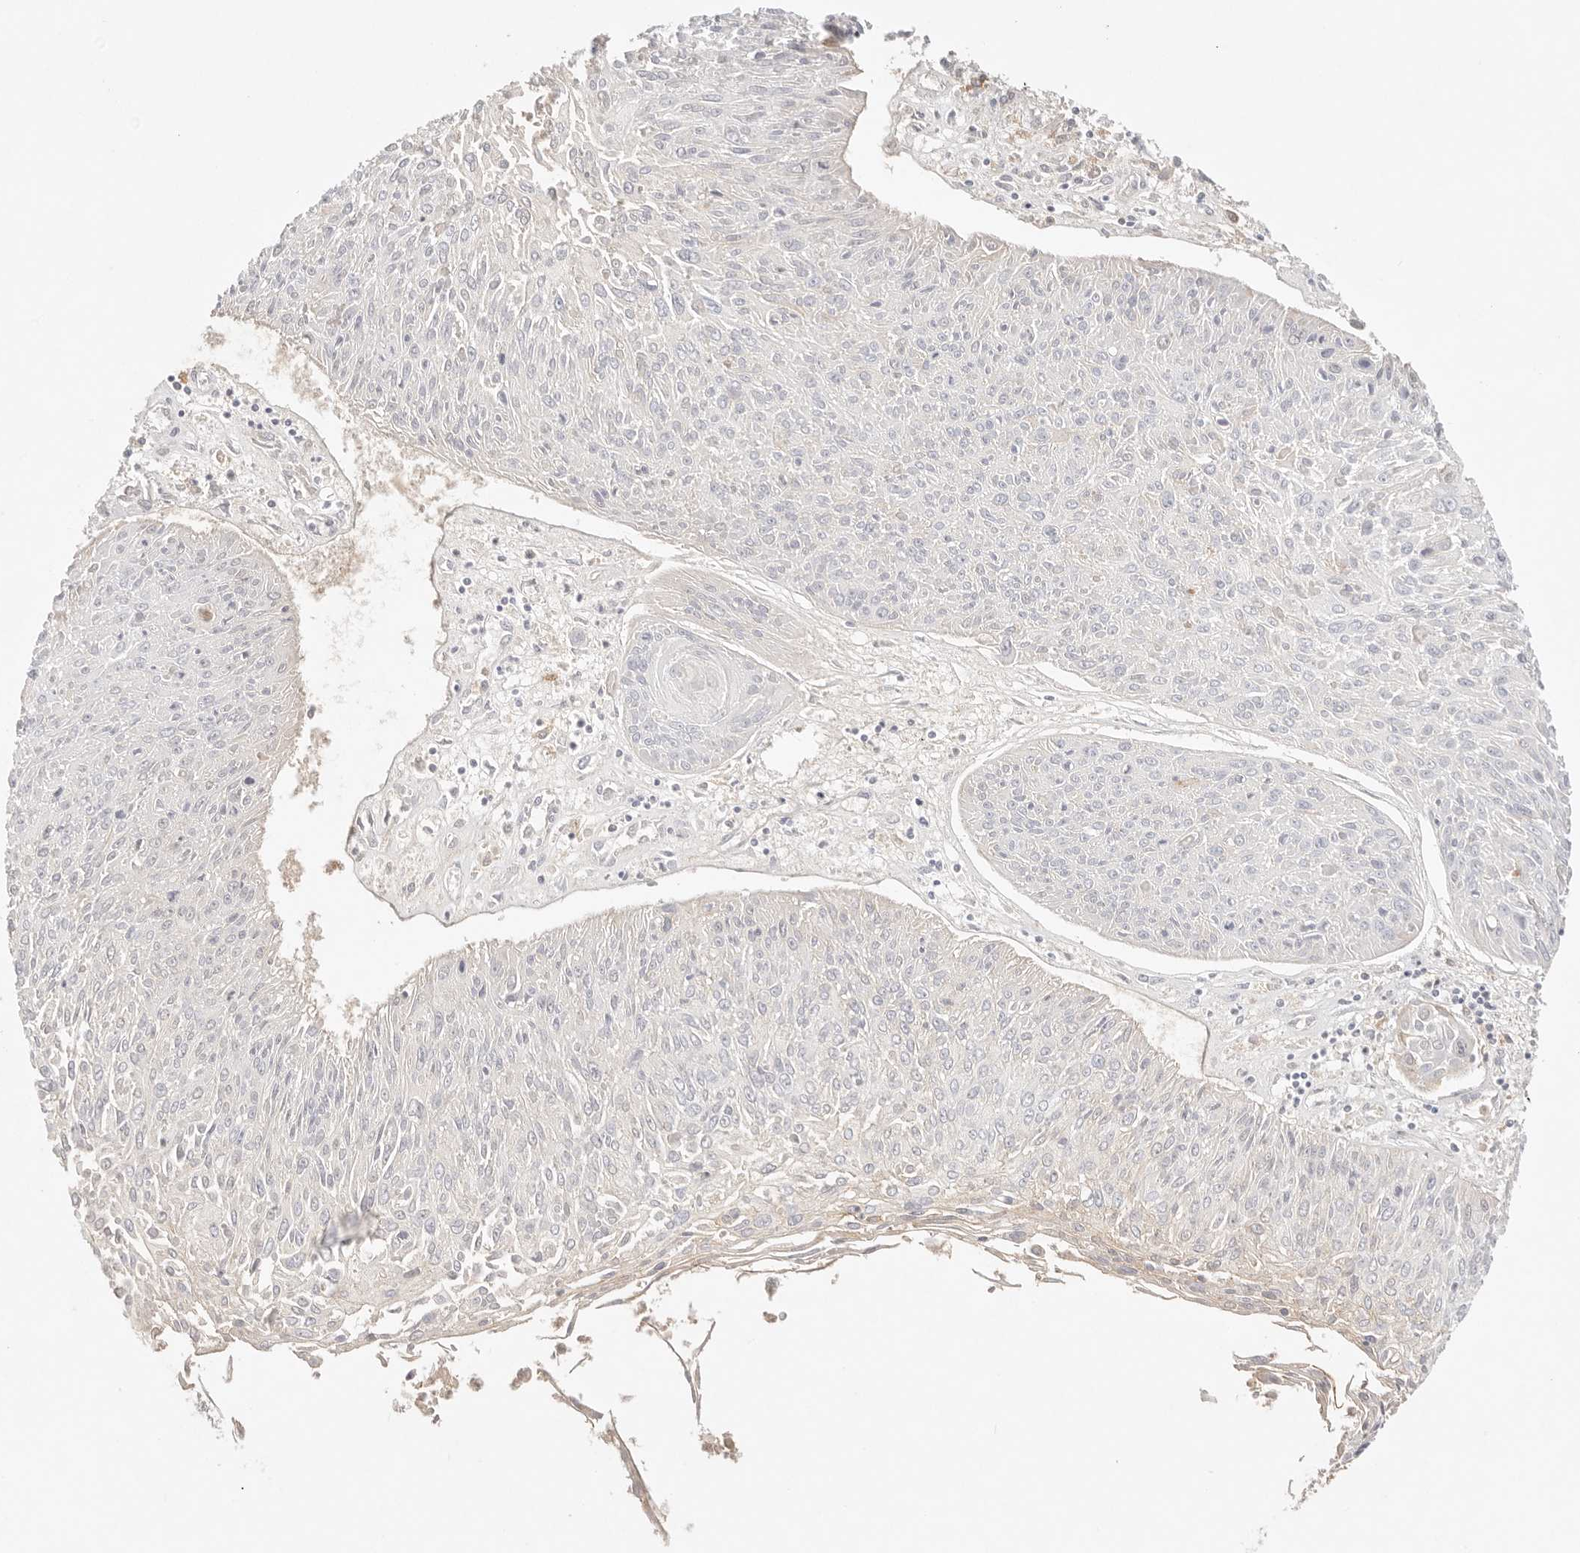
{"staining": {"intensity": "negative", "quantity": "none", "location": "none"}, "tissue": "cervical cancer", "cell_type": "Tumor cells", "image_type": "cancer", "snomed": [{"axis": "morphology", "description": "Squamous cell carcinoma, NOS"}, {"axis": "topography", "description": "Cervix"}], "caption": "Cervical cancer (squamous cell carcinoma) was stained to show a protein in brown. There is no significant staining in tumor cells. The staining was performed using DAB (3,3'-diaminobenzidine) to visualize the protein expression in brown, while the nuclei were stained in blue with hematoxylin (Magnification: 20x).", "gene": "CEP120", "patient": {"sex": "female", "age": 51}}